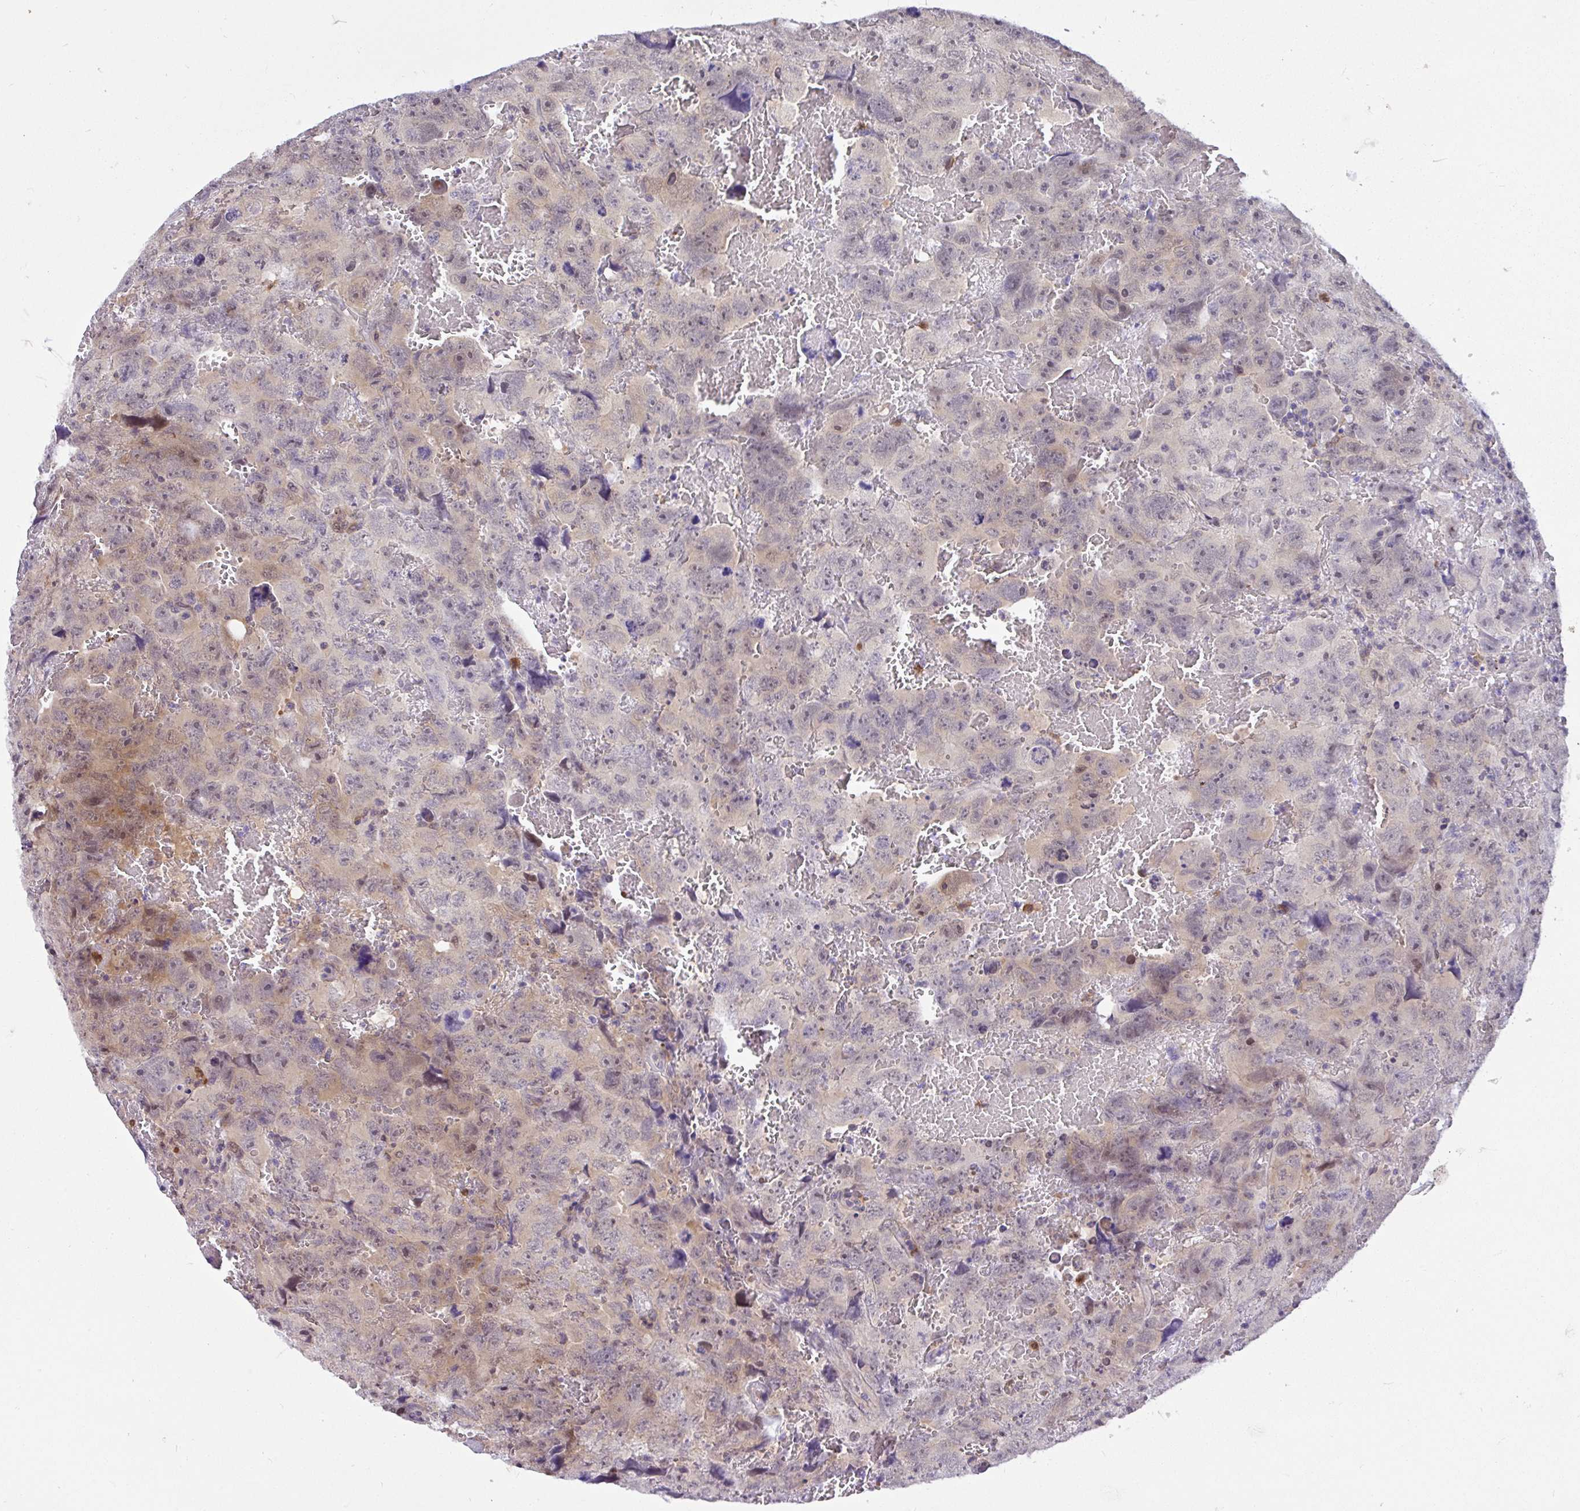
{"staining": {"intensity": "moderate", "quantity": "<25%", "location": "cytoplasmic/membranous"}, "tissue": "testis cancer", "cell_type": "Tumor cells", "image_type": "cancer", "snomed": [{"axis": "morphology", "description": "Carcinoma, Embryonal, NOS"}, {"axis": "topography", "description": "Testis"}], "caption": "There is low levels of moderate cytoplasmic/membranous positivity in tumor cells of testis embryonal carcinoma, as demonstrated by immunohistochemical staining (brown color).", "gene": "PIN4", "patient": {"sex": "male", "age": 45}}